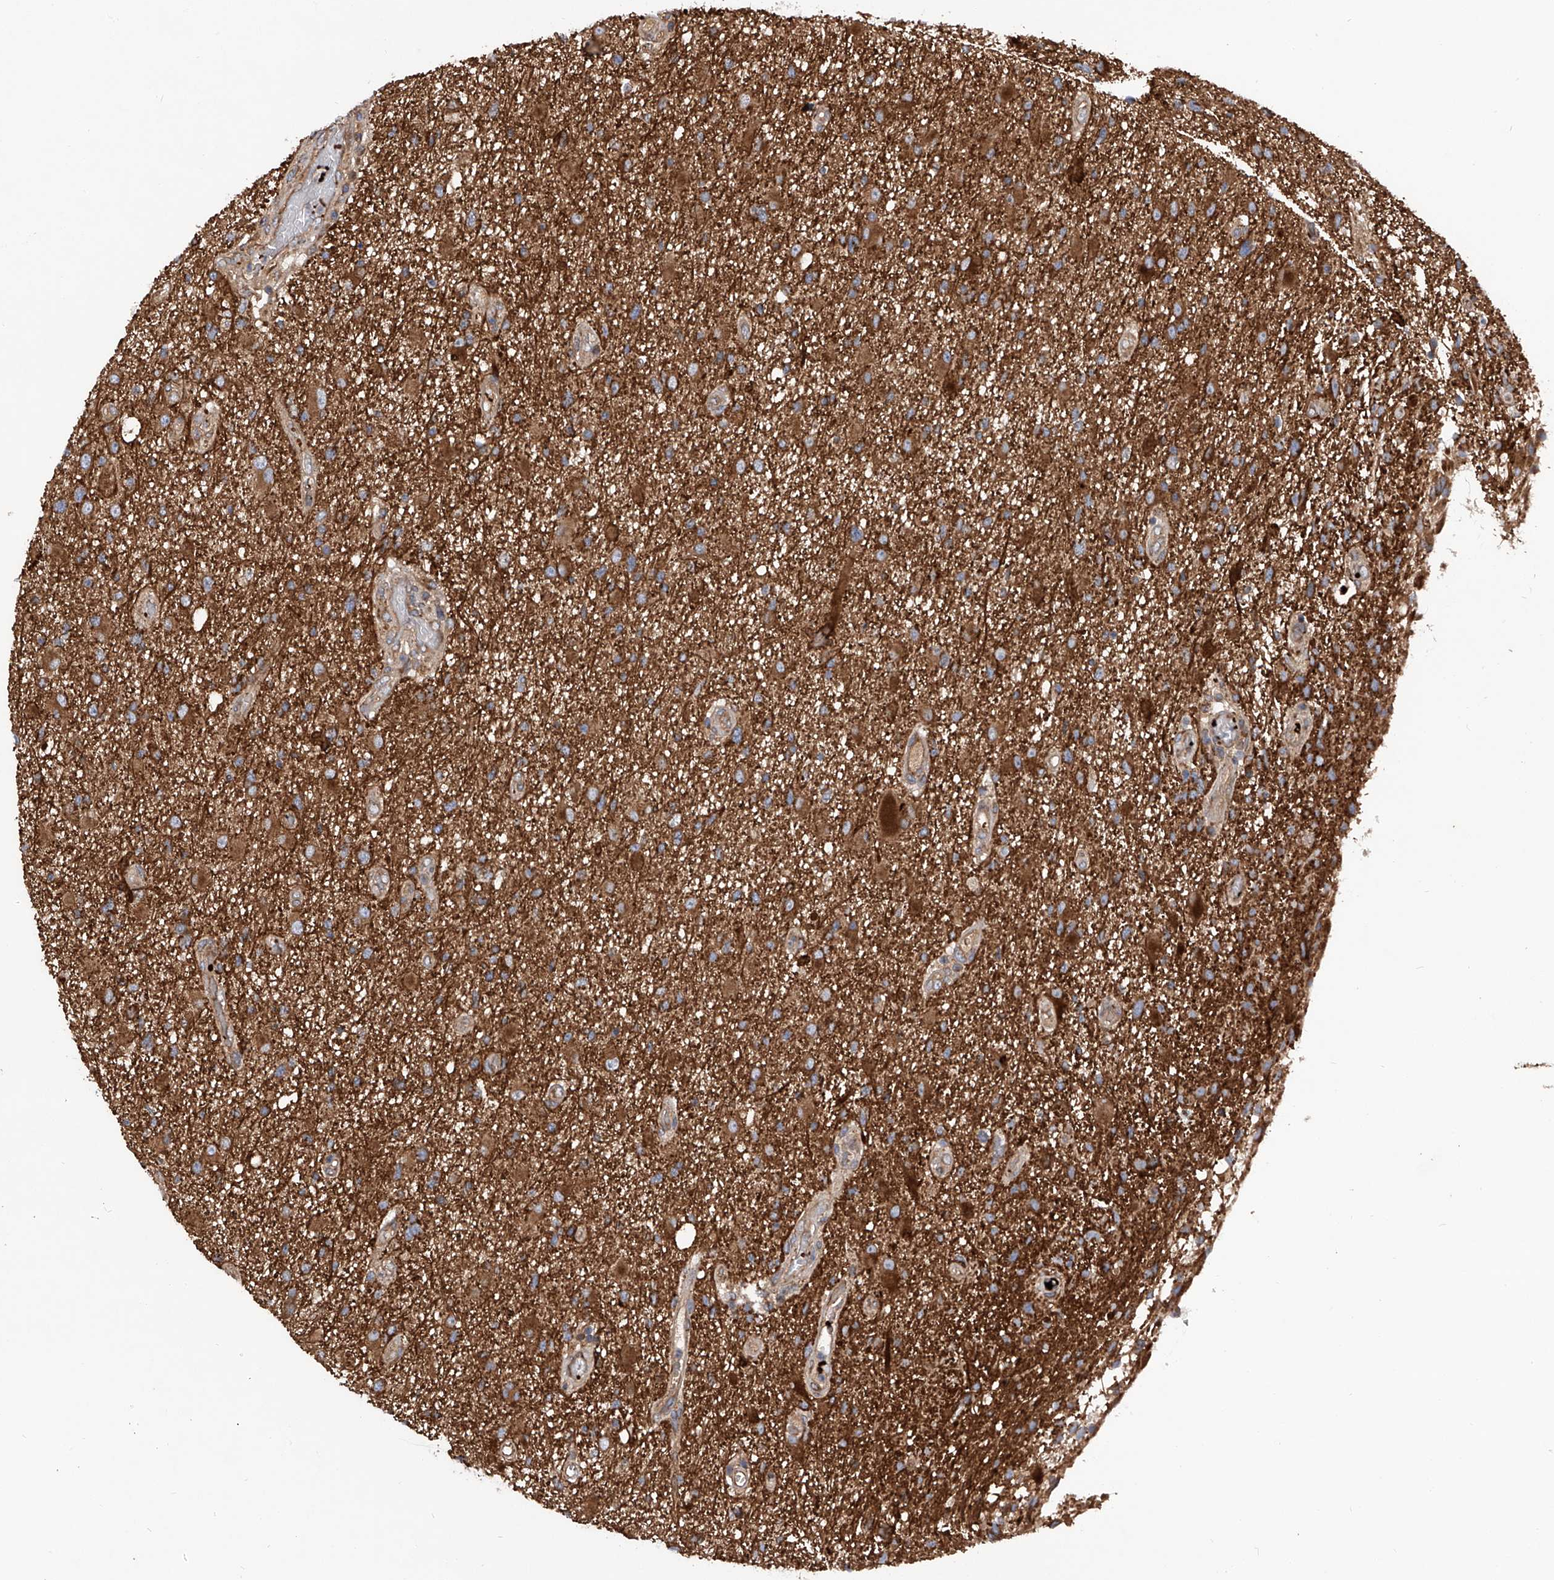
{"staining": {"intensity": "moderate", "quantity": ">75%", "location": "cytoplasmic/membranous"}, "tissue": "glioma", "cell_type": "Tumor cells", "image_type": "cancer", "snomed": [{"axis": "morphology", "description": "Glioma, malignant, High grade"}, {"axis": "topography", "description": "Brain"}], "caption": "Malignant glioma (high-grade) was stained to show a protein in brown. There is medium levels of moderate cytoplasmic/membranous staining in approximately >75% of tumor cells.", "gene": "ASCC3", "patient": {"sex": "male", "age": 33}}